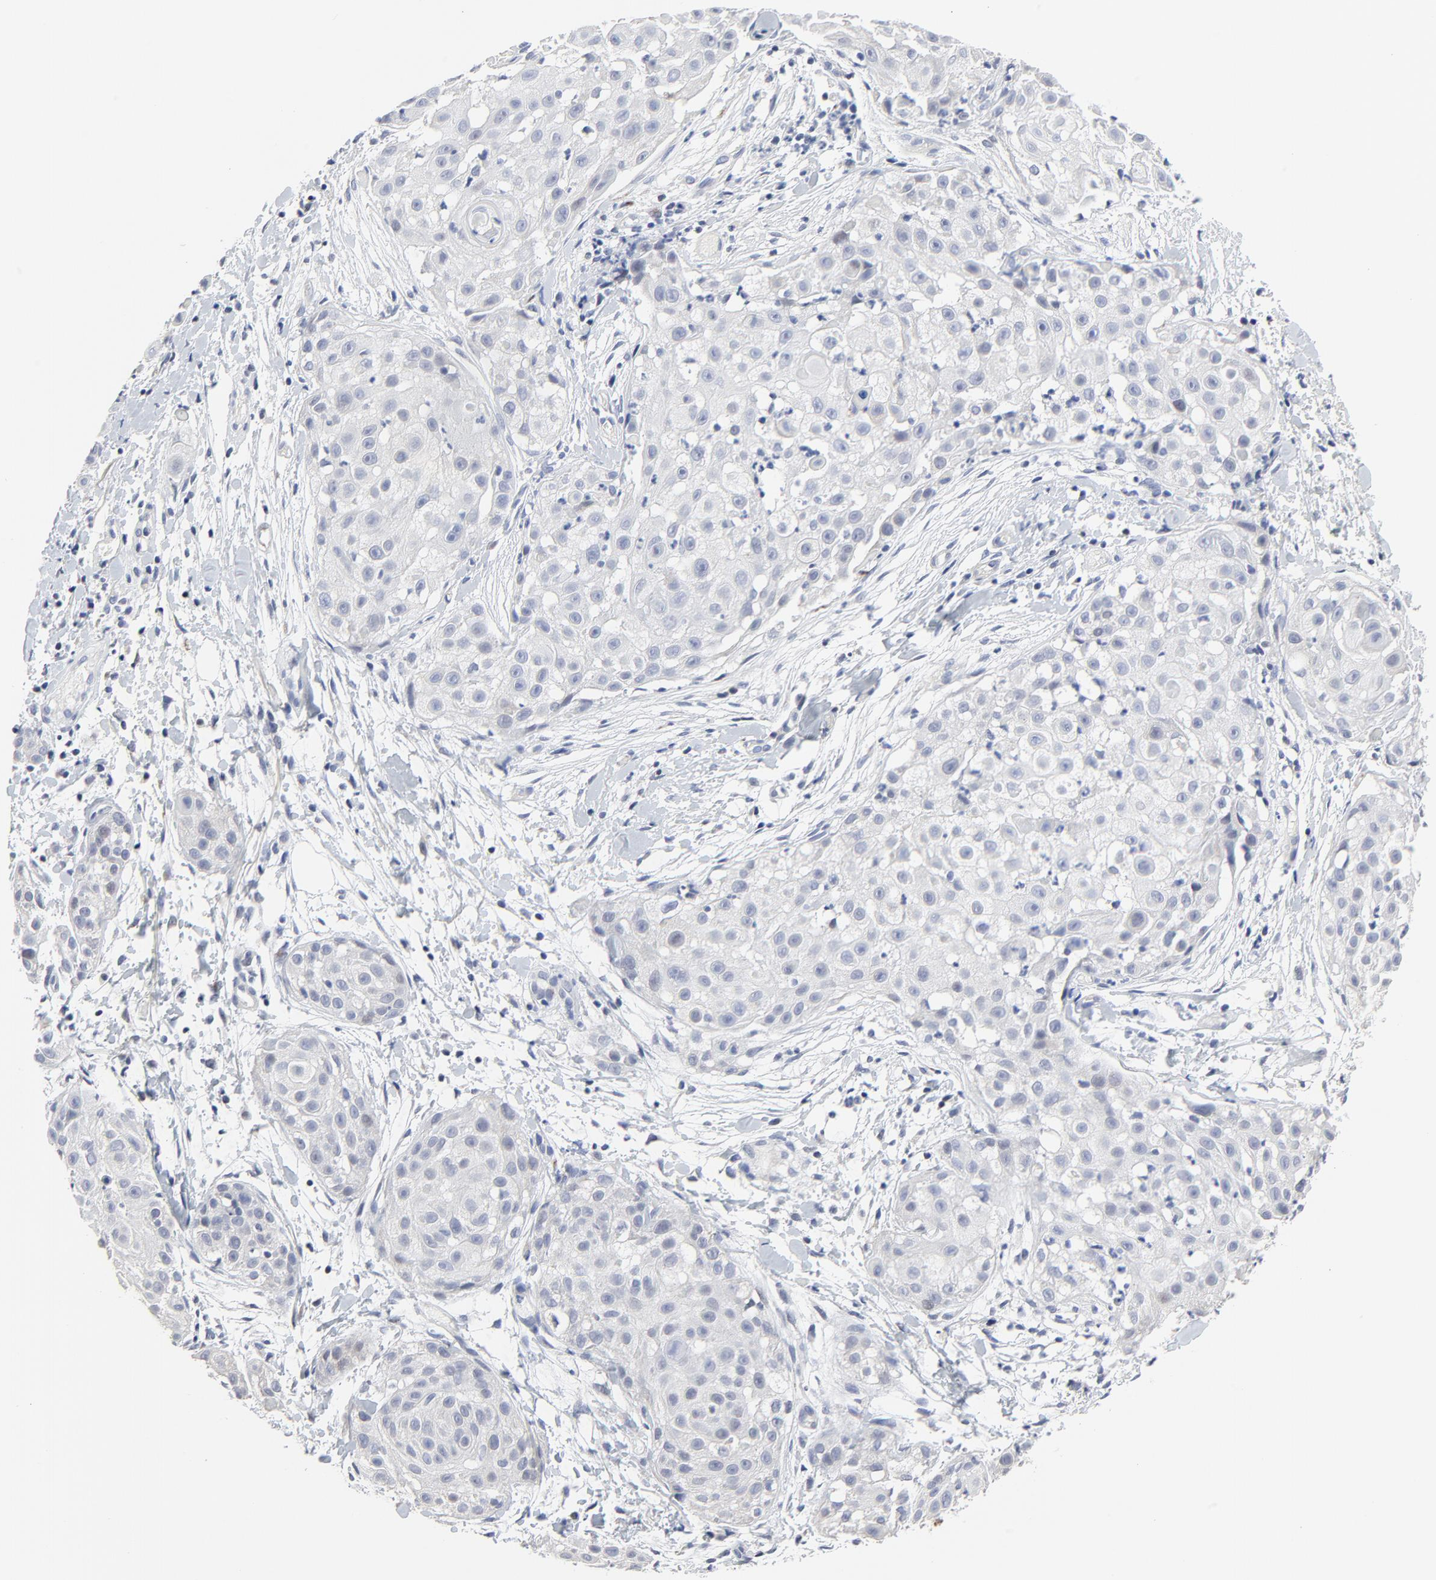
{"staining": {"intensity": "negative", "quantity": "none", "location": "none"}, "tissue": "skin cancer", "cell_type": "Tumor cells", "image_type": "cancer", "snomed": [{"axis": "morphology", "description": "Squamous cell carcinoma, NOS"}, {"axis": "topography", "description": "Skin"}], "caption": "Skin cancer was stained to show a protein in brown. There is no significant expression in tumor cells.", "gene": "LNX1", "patient": {"sex": "female", "age": 57}}